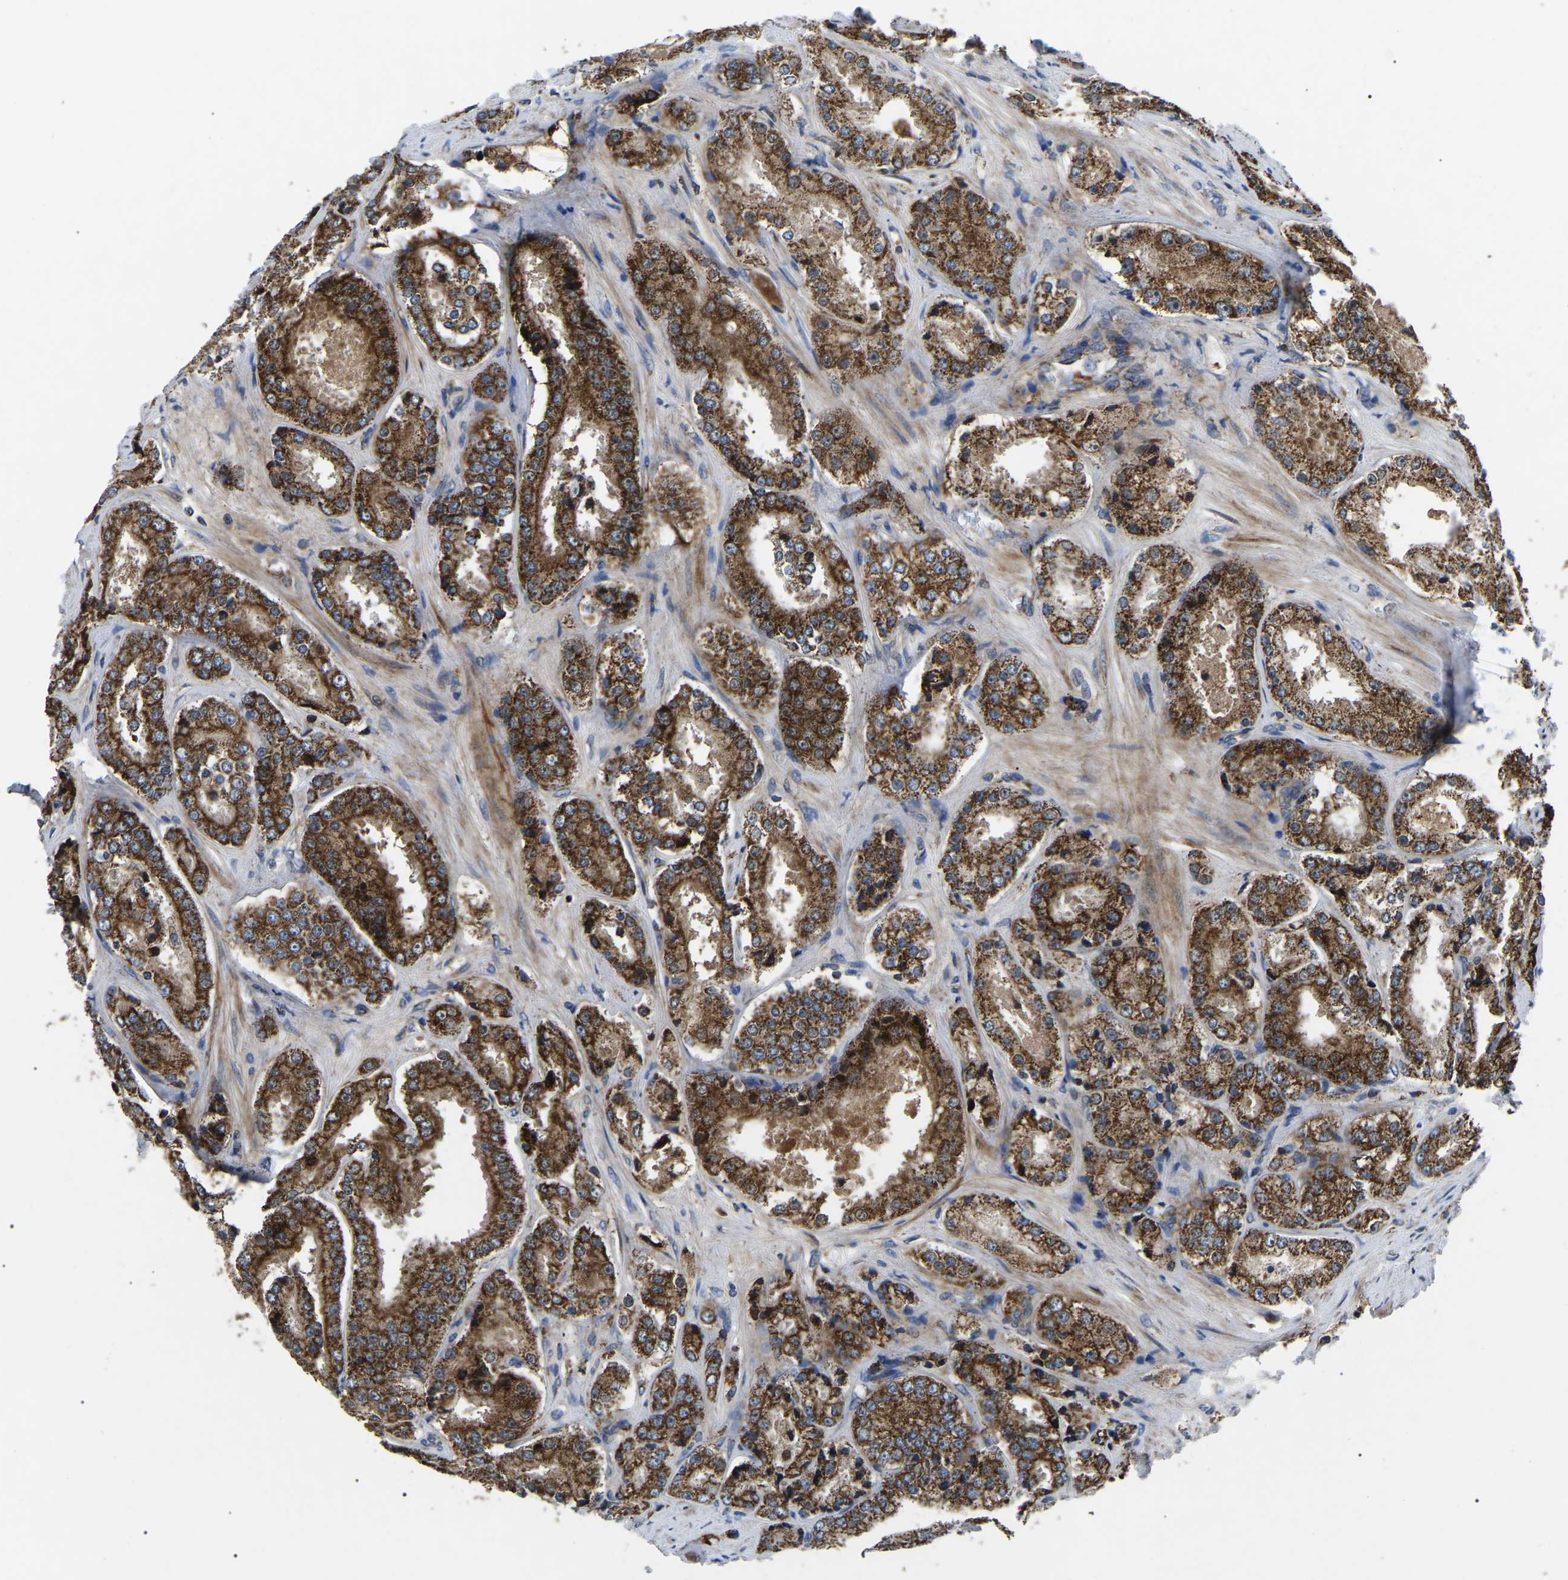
{"staining": {"intensity": "strong", "quantity": ">75%", "location": "cytoplasmic/membranous"}, "tissue": "prostate cancer", "cell_type": "Tumor cells", "image_type": "cancer", "snomed": [{"axis": "morphology", "description": "Adenocarcinoma, High grade"}, {"axis": "topography", "description": "Prostate"}], "caption": "High-grade adenocarcinoma (prostate) stained with DAB (3,3'-diaminobenzidine) immunohistochemistry displays high levels of strong cytoplasmic/membranous staining in about >75% of tumor cells. Nuclei are stained in blue.", "gene": "PPM1E", "patient": {"sex": "male", "age": 65}}